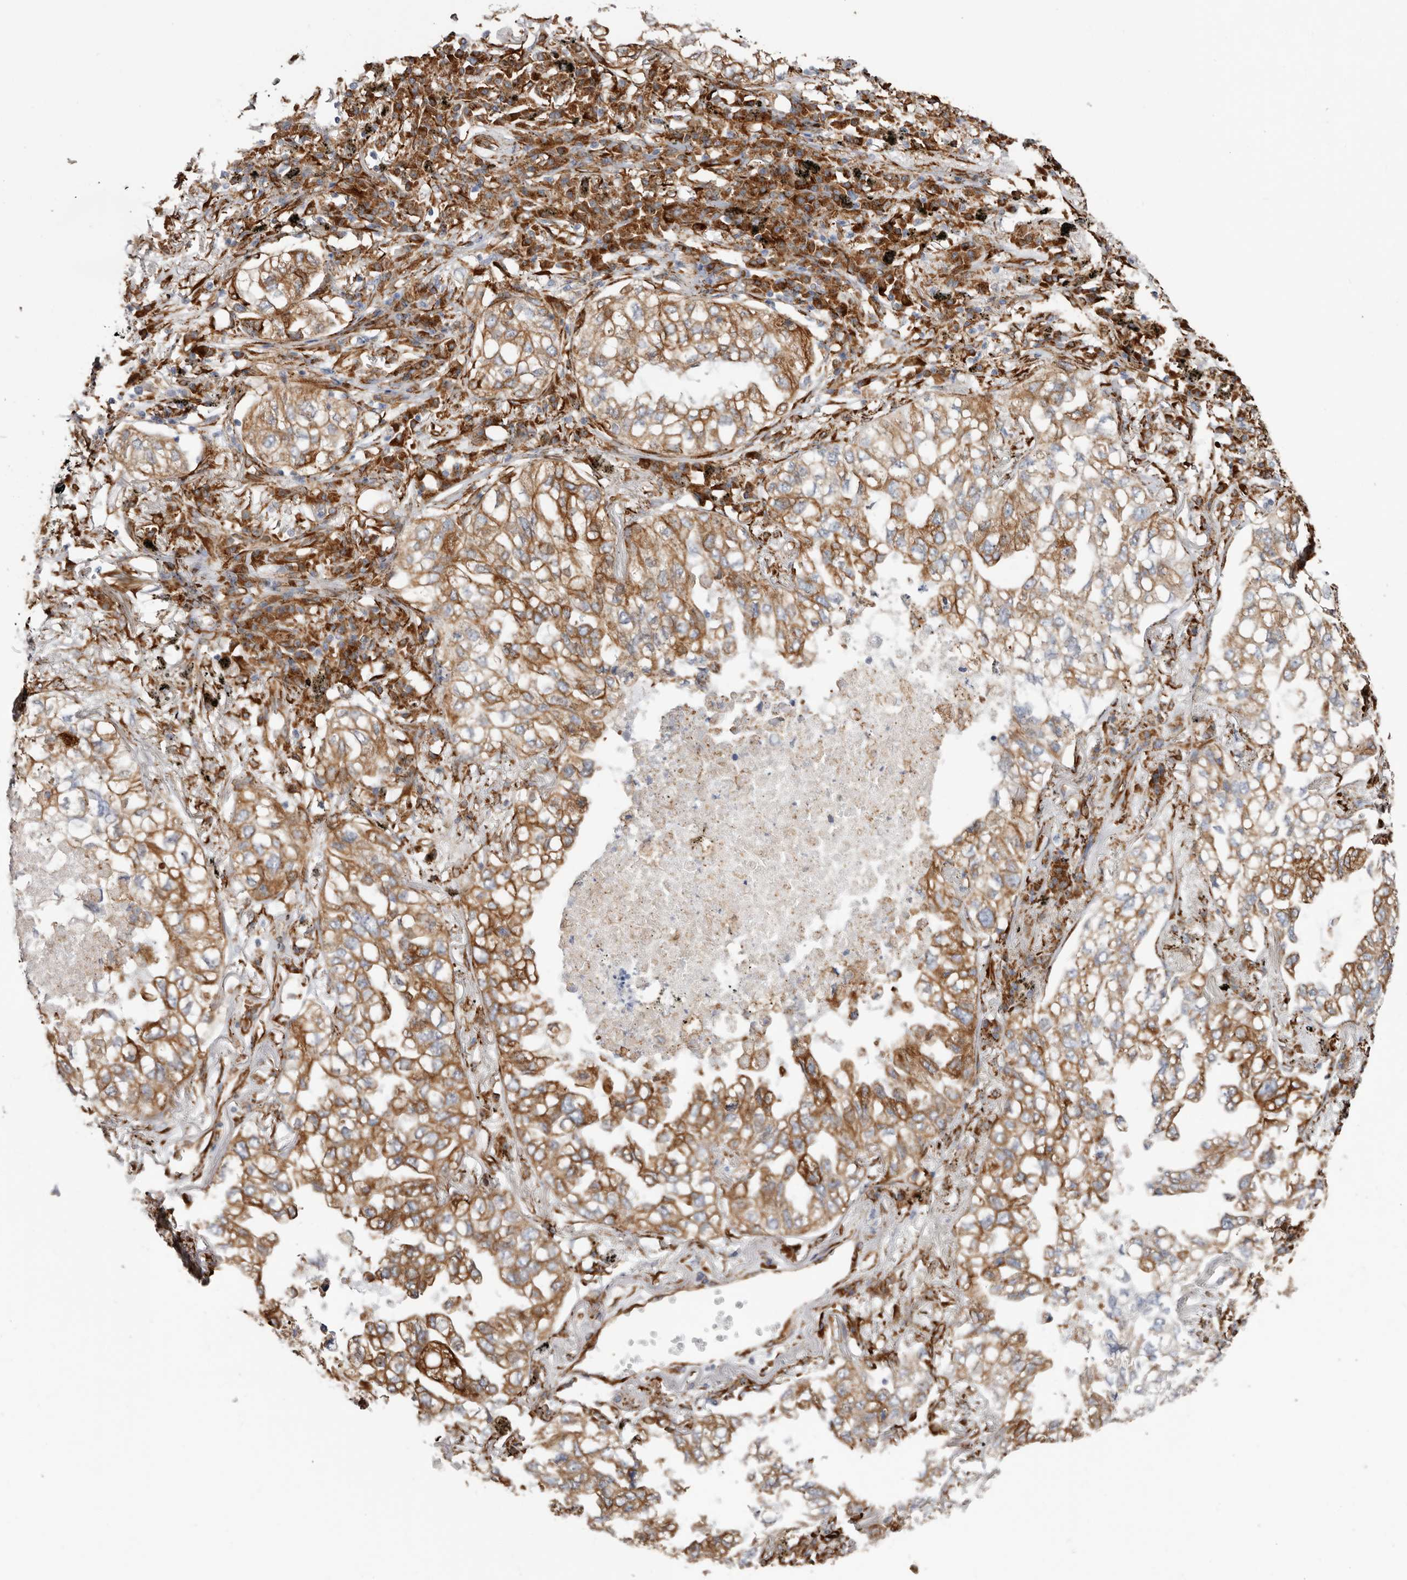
{"staining": {"intensity": "moderate", "quantity": ">75%", "location": "cytoplasmic/membranous"}, "tissue": "lung cancer", "cell_type": "Tumor cells", "image_type": "cancer", "snomed": [{"axis": "morphology", "description": "Adenocarcinoma, NOS"}, {"axis": "topography", "description": "Lung"}], "caption": "Immunohistochemical staining of human adenocarcinoma (lung) reveals medium levels of moderate cytoplasmic/membranous protein staining in approximately >75% of tumor cells. Immunohistochemistry (ihc) stains the protein in brown and the nuclei are stained blue.", "gene": "SEMA3E", "patient": {"sex": "male", "age": 65}}